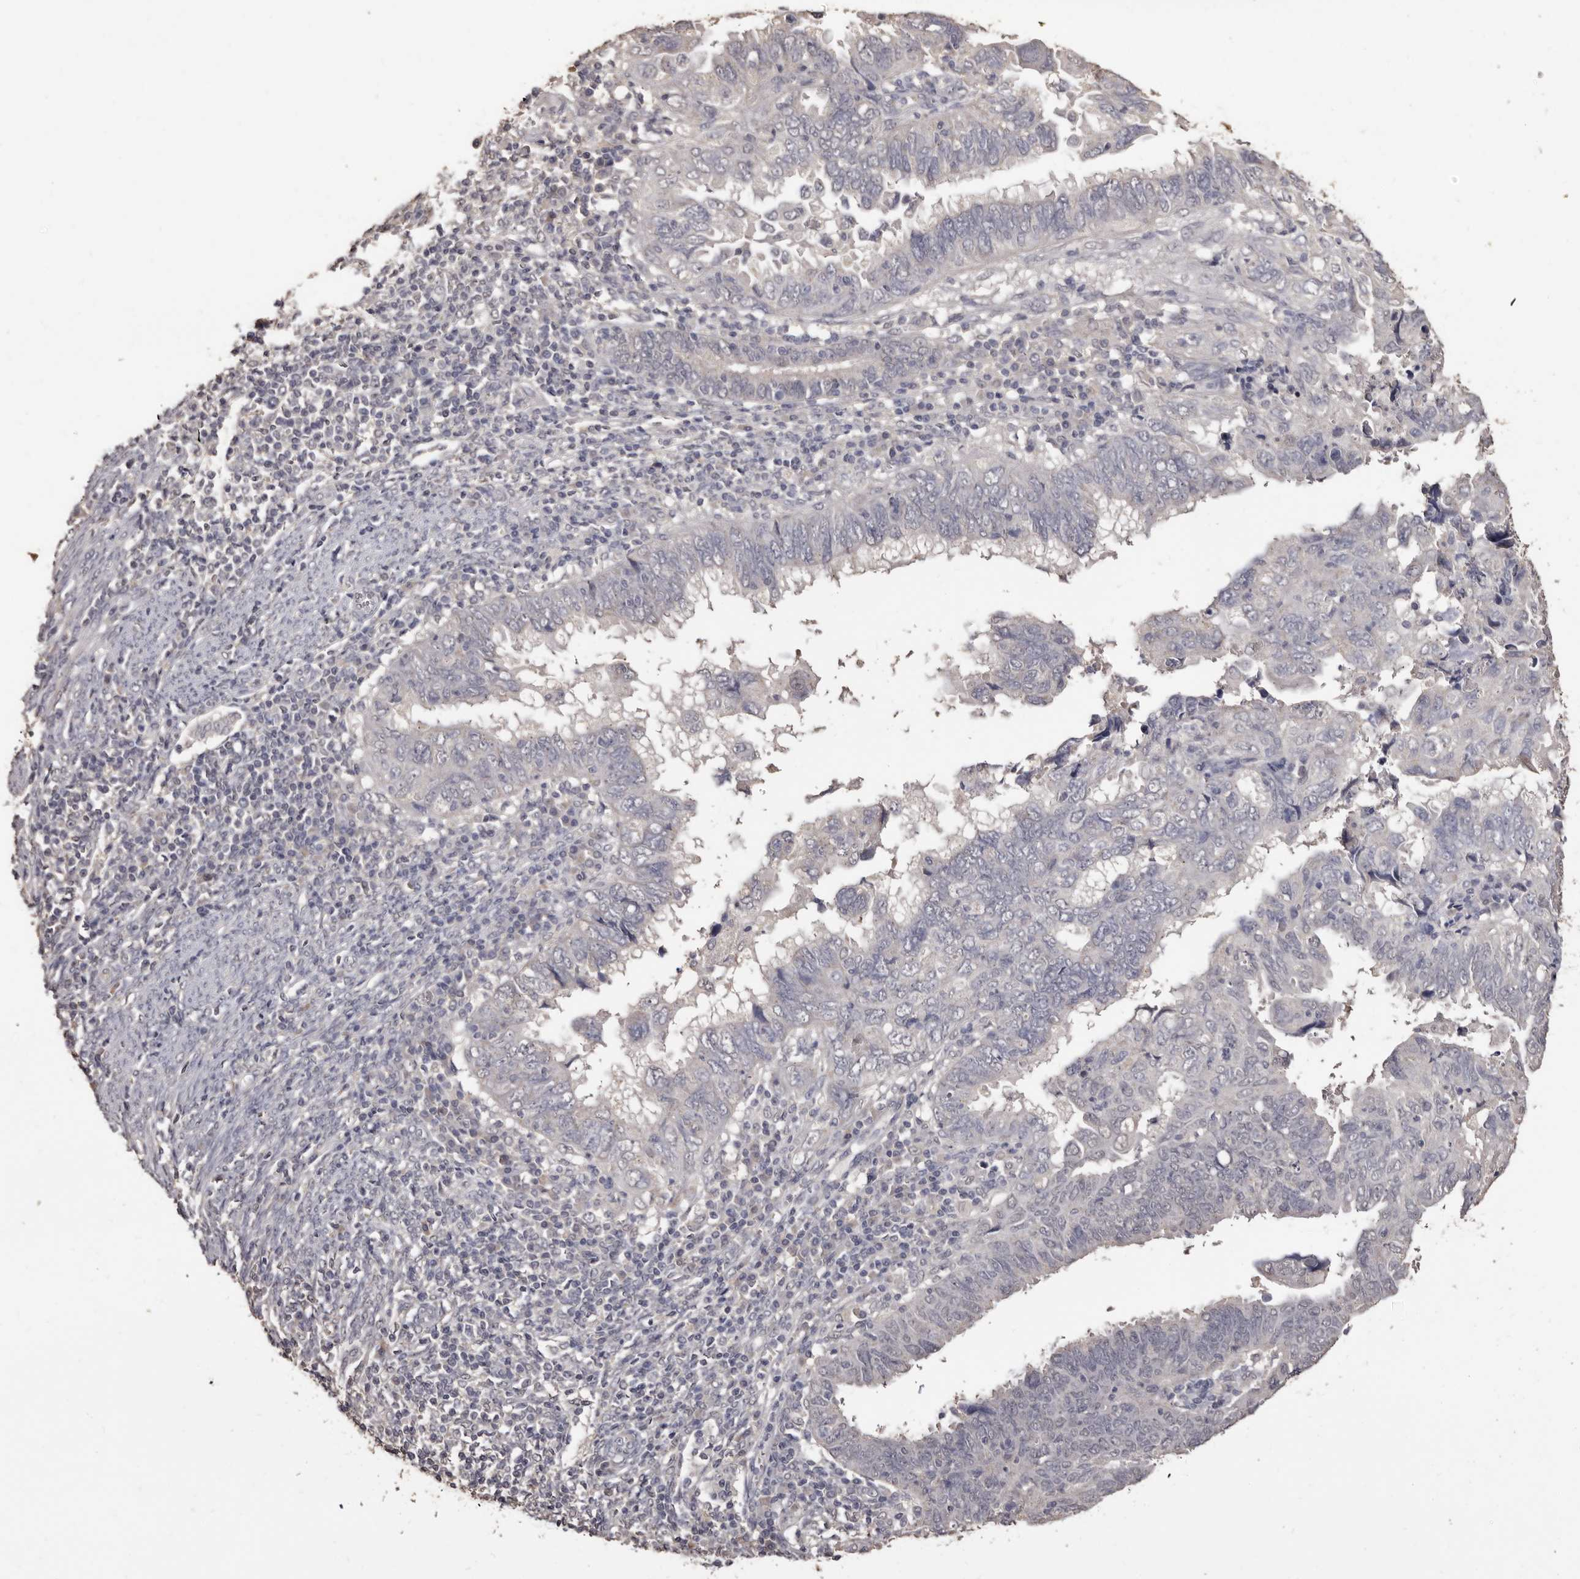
{"staining": {"intensity": "negative", "quantity": "none", "location": "none"}, "tissue": "endometrial cancer", "cell_type": "Tumor cells", "image_type": "cancer", "snomed": [{"axis": "morphology", "description": "Adenocarcinoma, NOS"}, {"axis": "topography", "description": "Uterus"}], "caption": "This histopathology image is of adenocarcinoma (endometrial) stained with immunohistochemistry to label a protein in brown with the nuclei are counter-stained blue. There is no positivity in tumor cells. (Stains: DAB (3,3'-diaminobenzidine) immunohistochemistry (IHC) with hematoxylin counter stain, Microscopy: brightfield microscopy at high magnification).", "gene": "INAVA", "patient": {"sex": "female", "age": 77}}